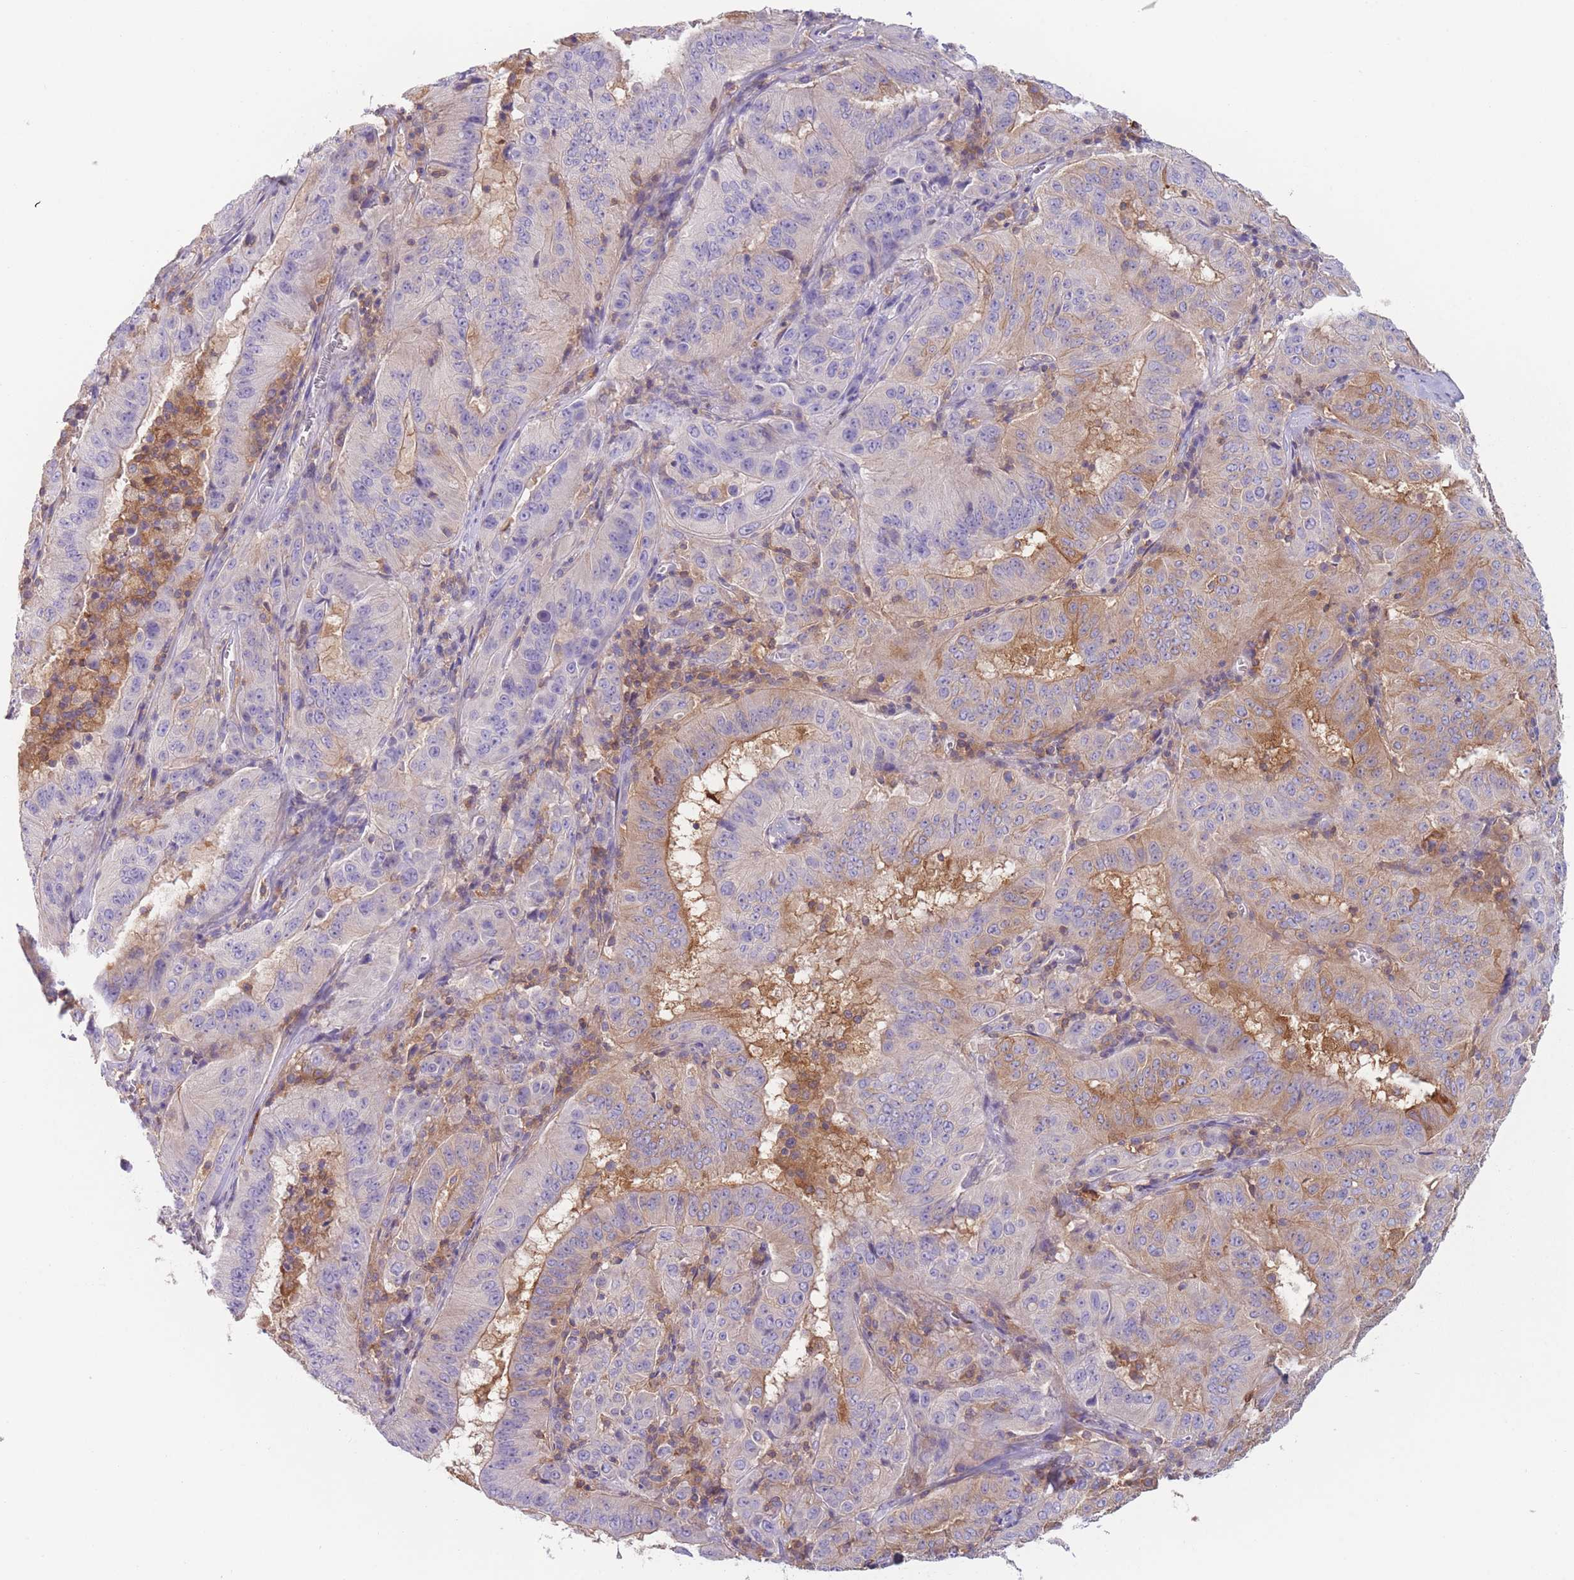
{"staining": {"intensity": "weak", "quantity": "25%-75%", "location": "cytoplasmic/membranous"}, "tissue": "pancreatic cancer", "cell_type": "Tumor cells", "image_type": "cancer", "snomed": [{"axis": "morphology", "description": "Adenocarcinoma, NOS"}, {"axis": "topography", "description": "Pancreas"}], "caption": "Brown immunohistochemical staining in pancreatic cancer (adenocarcinoma) demonstrates weak cytoplasmic/membranous expression in about 25%-75% of tumor cells.", "gene": "ST3GAL4", "patient": {"sex": "male", "age": 63}}